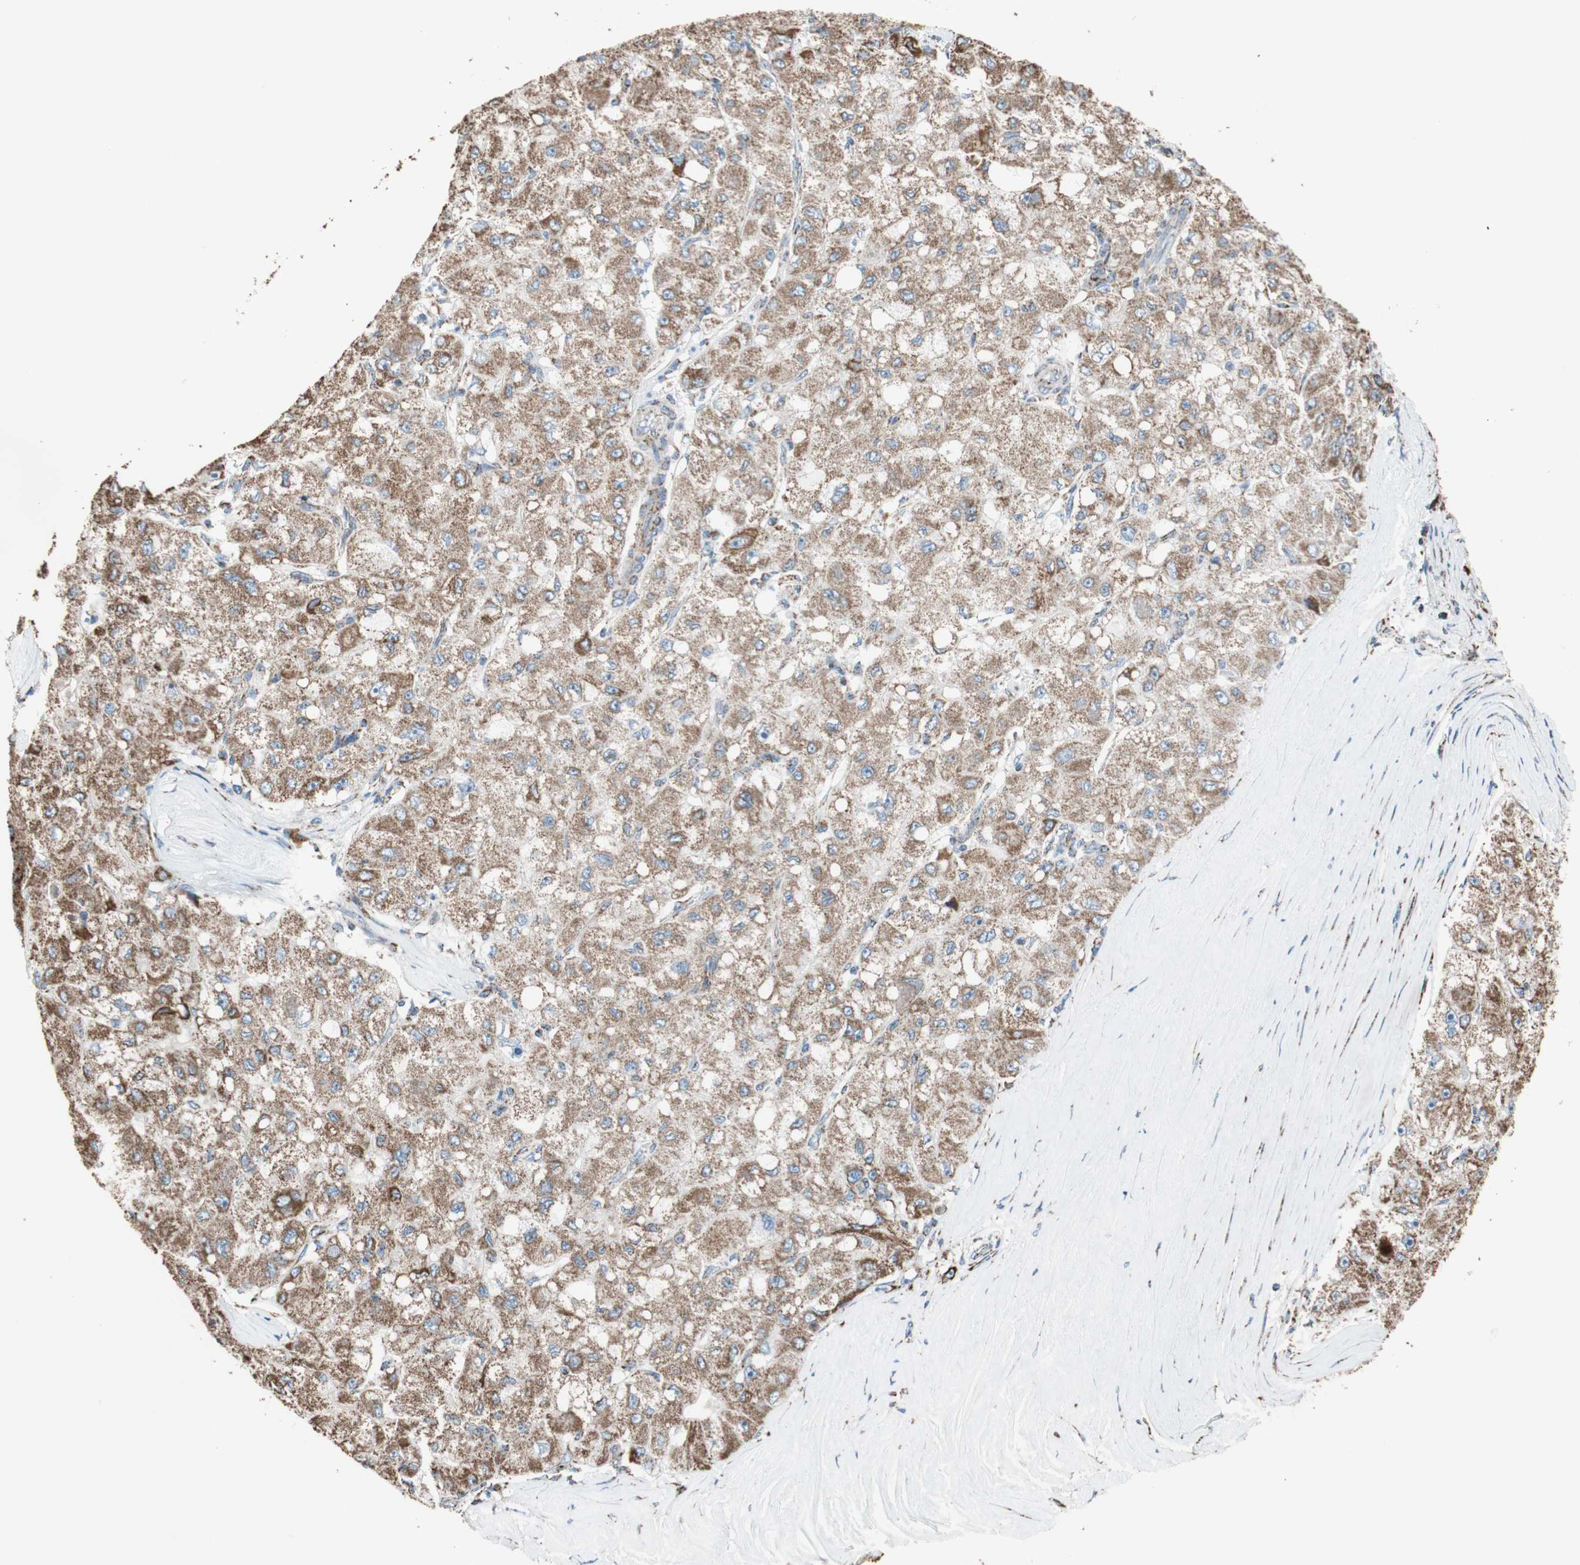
{"staining": {"intensity": "moderate", "quantity": ">75%", "location": "cytoplasmic/membranous"}, "tissue": "liver cancer", "cell_type": "Tumor cells", "image_type": "cancer", "snomed": [{"axis": "morphology", "description": "Carcinoma, Hepatocellular, NOS"}, {"axis": "topography", "description": "Liver"}], "caption": "An image of human liver cancer stained for a protein reveals moderate cytoplasmic/membranous brown staining in tumor cells.", "gene": "PCSK4", "patient": {"sex": "male", "age": 80}}